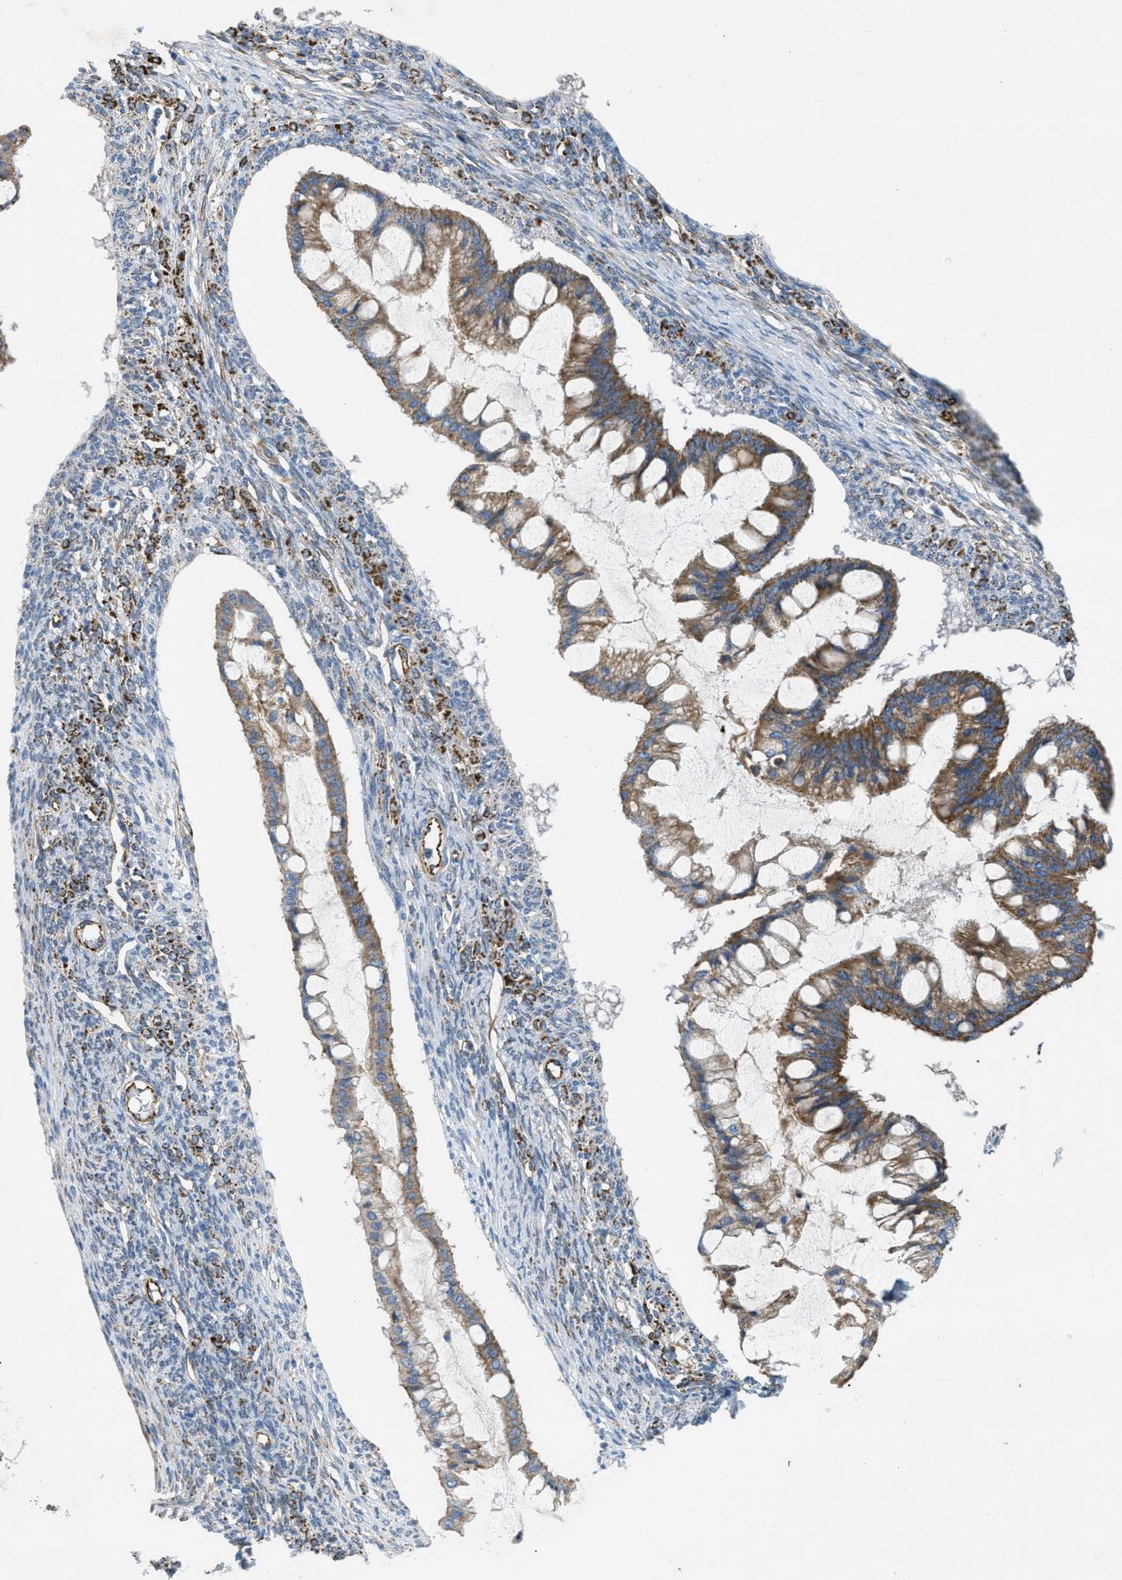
{"staining": {"intensity": "moderate", "quantity": ">75%", "location": "cytoplasmic/membranous"}, "tissue": "ovarian cancer", "cell_type": "Tumor cells", "image_type": "cancer", "snomed": [{"axis": "morphology", "description": "Cystadenocarcinoma, mucinous, NOS"}, {"axis": "topography", "description": "Ovary"}], "caption": "DAB immunohistochemical staining of ovarian cancer (mucinous cystadenocarcinoma) demonstrates moderate cytoplasmic/membranous protein staining in about >75% of tumor cells.", "gene": "BTN3A1", "patient": {"sex": "female", "age": 73}}